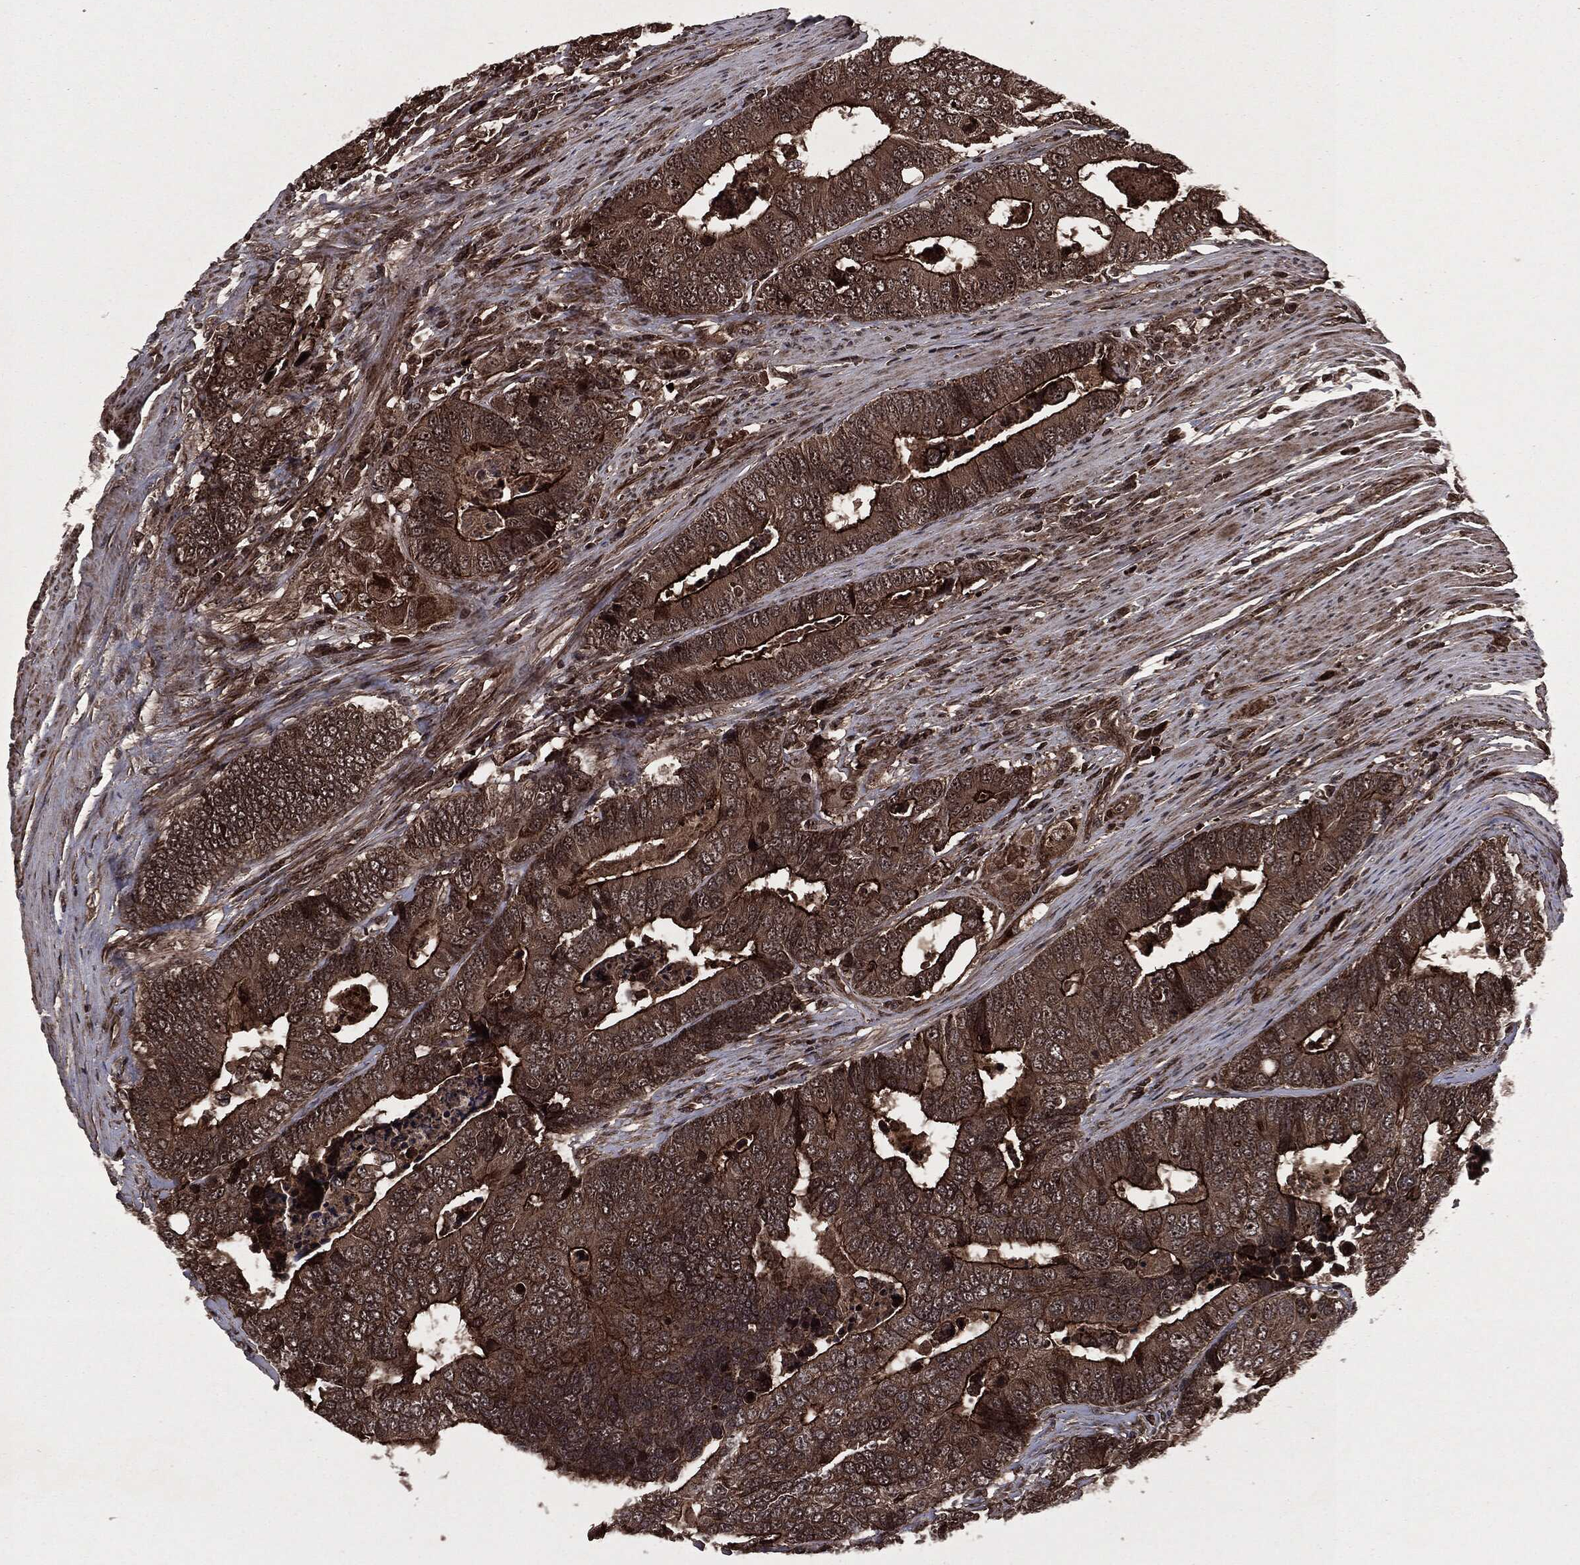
{"staining": {"intensity": "strong", "quantity": ">75%", "location": "cytoplasmic/membranous,nuclear"}, "tissue": "colorectal cancer", "cell_type": "Tumor cells", "image_type": "cancer", "snomed": [{"axis": "morphology", "description": "Adenocarcinoma, NOS"}, {"axis": "topography", "description": "Colon"}], "caption": "Immunohistochemistry photomicrograph of neoplastic tissue: colorectal cancer (adenocarcinoma) stained using IHC exhibits high levels of strong protein expression localized specifically in the cytoplasmic/membranous and nuclear of tumor cells, appearing as a cytoplasmic/membranous and nuclear brown color.", "gene": "CARD6", "patient": {"sex": "female", "age": 72}}